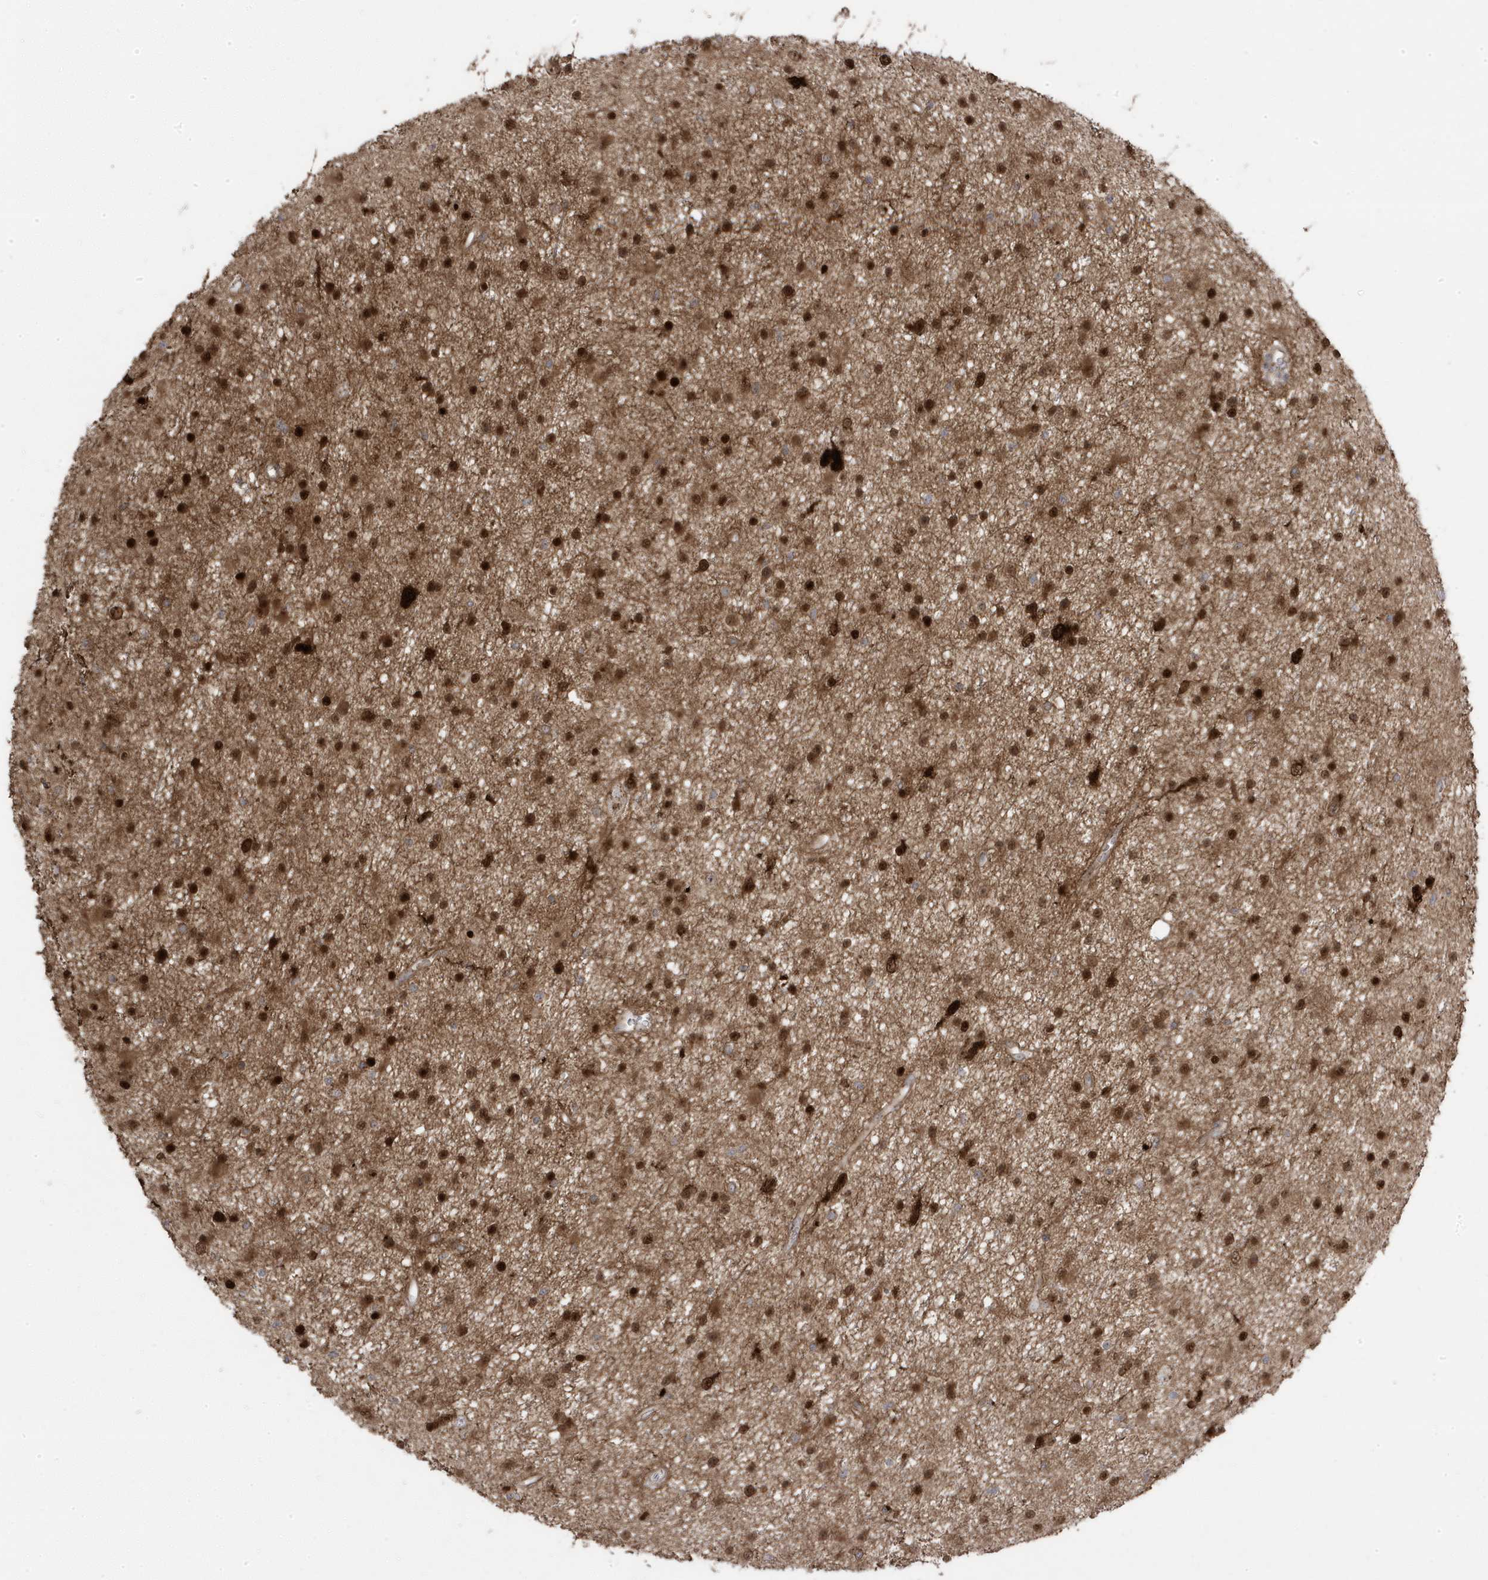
{"staining": {"intensity": "strong", "quantity": ">75%", "location": "nuclear"}, "tissue": "glioma", "cell_type": "Tumor cells", "image_type": "cancer", "snomed": [{"axis": "morphology", "description": "Glioma, malignant, Low grade"}, {"axis": "topography", "description": "Cerebral cortex"}], "caption": "Immunohistochemistry (DAB (3,3'-diaminobenzidine)) staining of human malignant glioma (low-grade) demonstrates strong nuclear protein expression in approximately >75% of tumor cells. (DAB IHC, brown staining for protein, blue staining for nuclei).", "gene": "CETN3", "patient": {"sex": "female", "age": 39}}